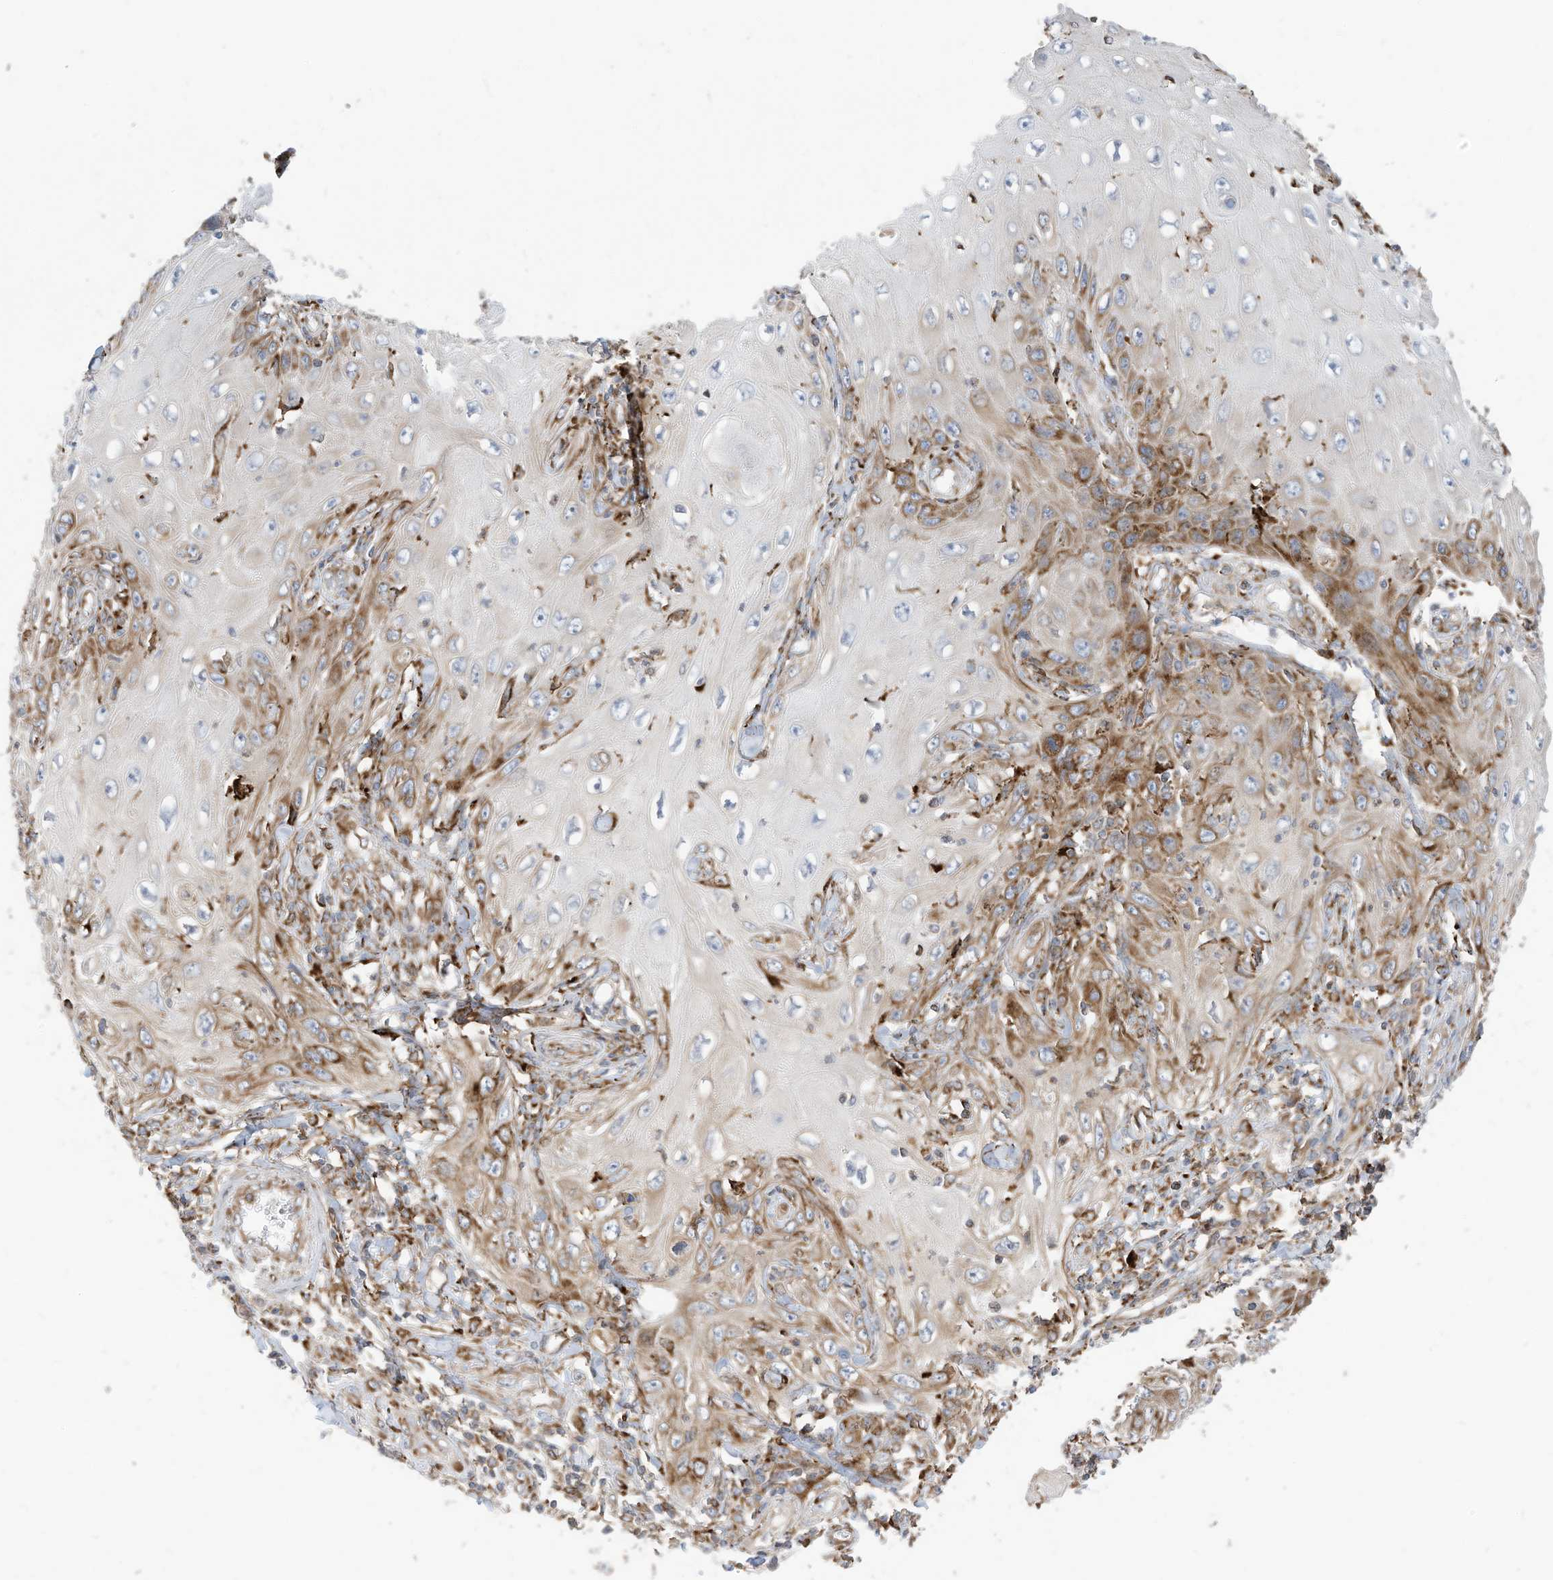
{"staining": {"intensity": "moderate", "quantity": ">75%", "location": "cytoplasmic/membranous"}, "tissue": "skin cancer", "cell_type": "Tumor cells", "image_type": "cancer", "snomed": [{"axis": "morphology", "description": "Squamous cell carcinoma, NOS"}, {"axis": "topography", "description": "Skin"}], "caption": "Tumor cells display medium levels of moderate cytoplasmic/membranous staining in about >75% of cells in human skin squamous cell carcinoma.", "gene": "TRNAU1AP", "patient": {"sex": "female", "age": 73}}